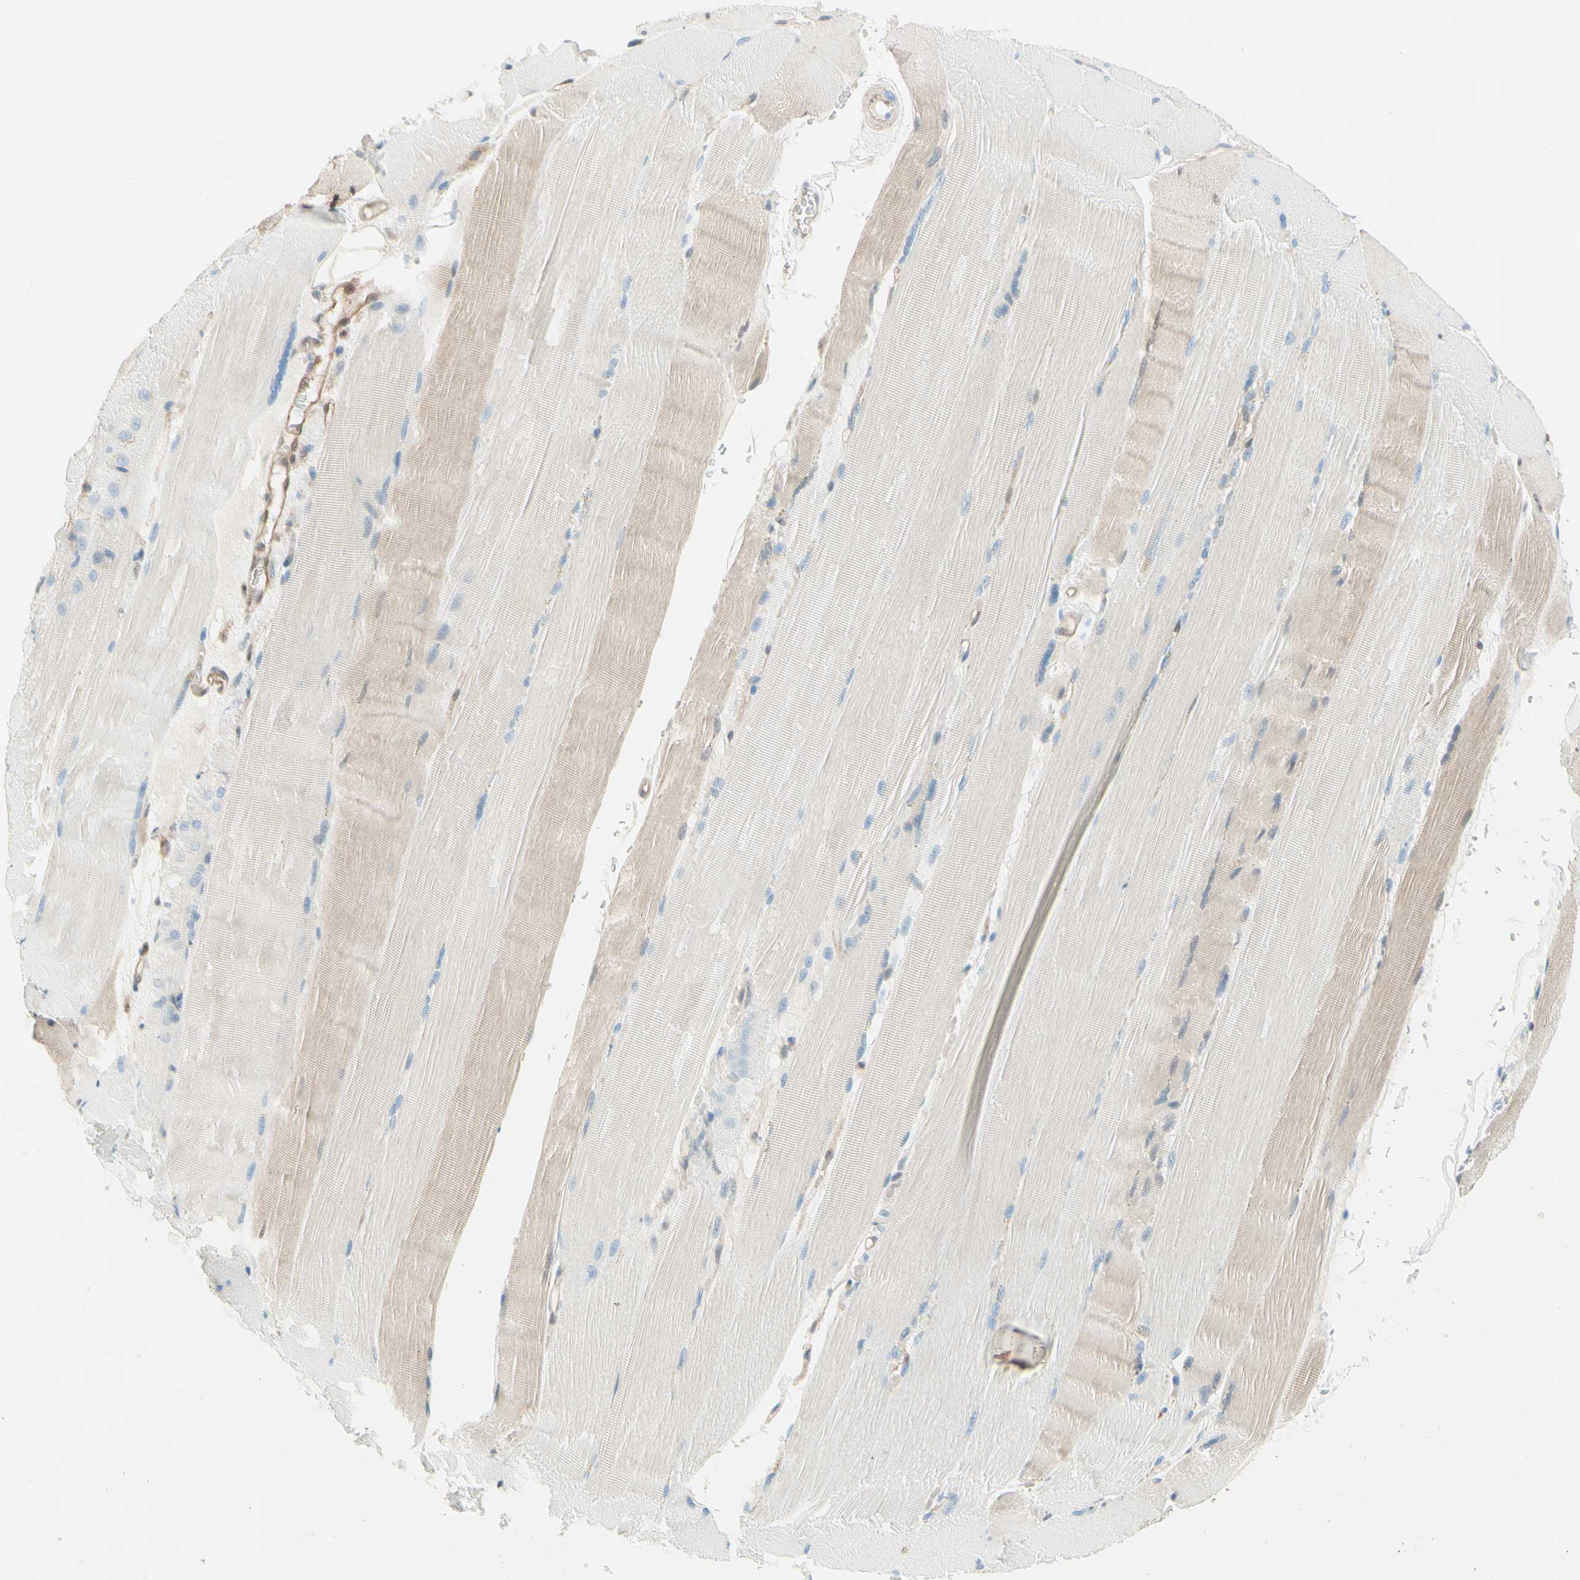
{"staining": {"intensity": "moderate", "quantity": "25%-75%", "location": "cytoplasmic/membranous"}, "tissue": "skeletal muscle", "cell_type": "Myocytes", "image_type": "normal", "snomed": [{"axis": "morphology", "description": "Normal tissue, NOS"}, {"axis": "topography", "description": "Skin"}, {"axis": "topography", "description": "Skeletal muscle"}], "caption": "This is an image of IHC staining of benign skeletal muscle, which shows moderate expression in the cytoplasmic/membranous of myocytes.", "gene": "UPK3B", "patient": {"sex": "male", "age": 83}}